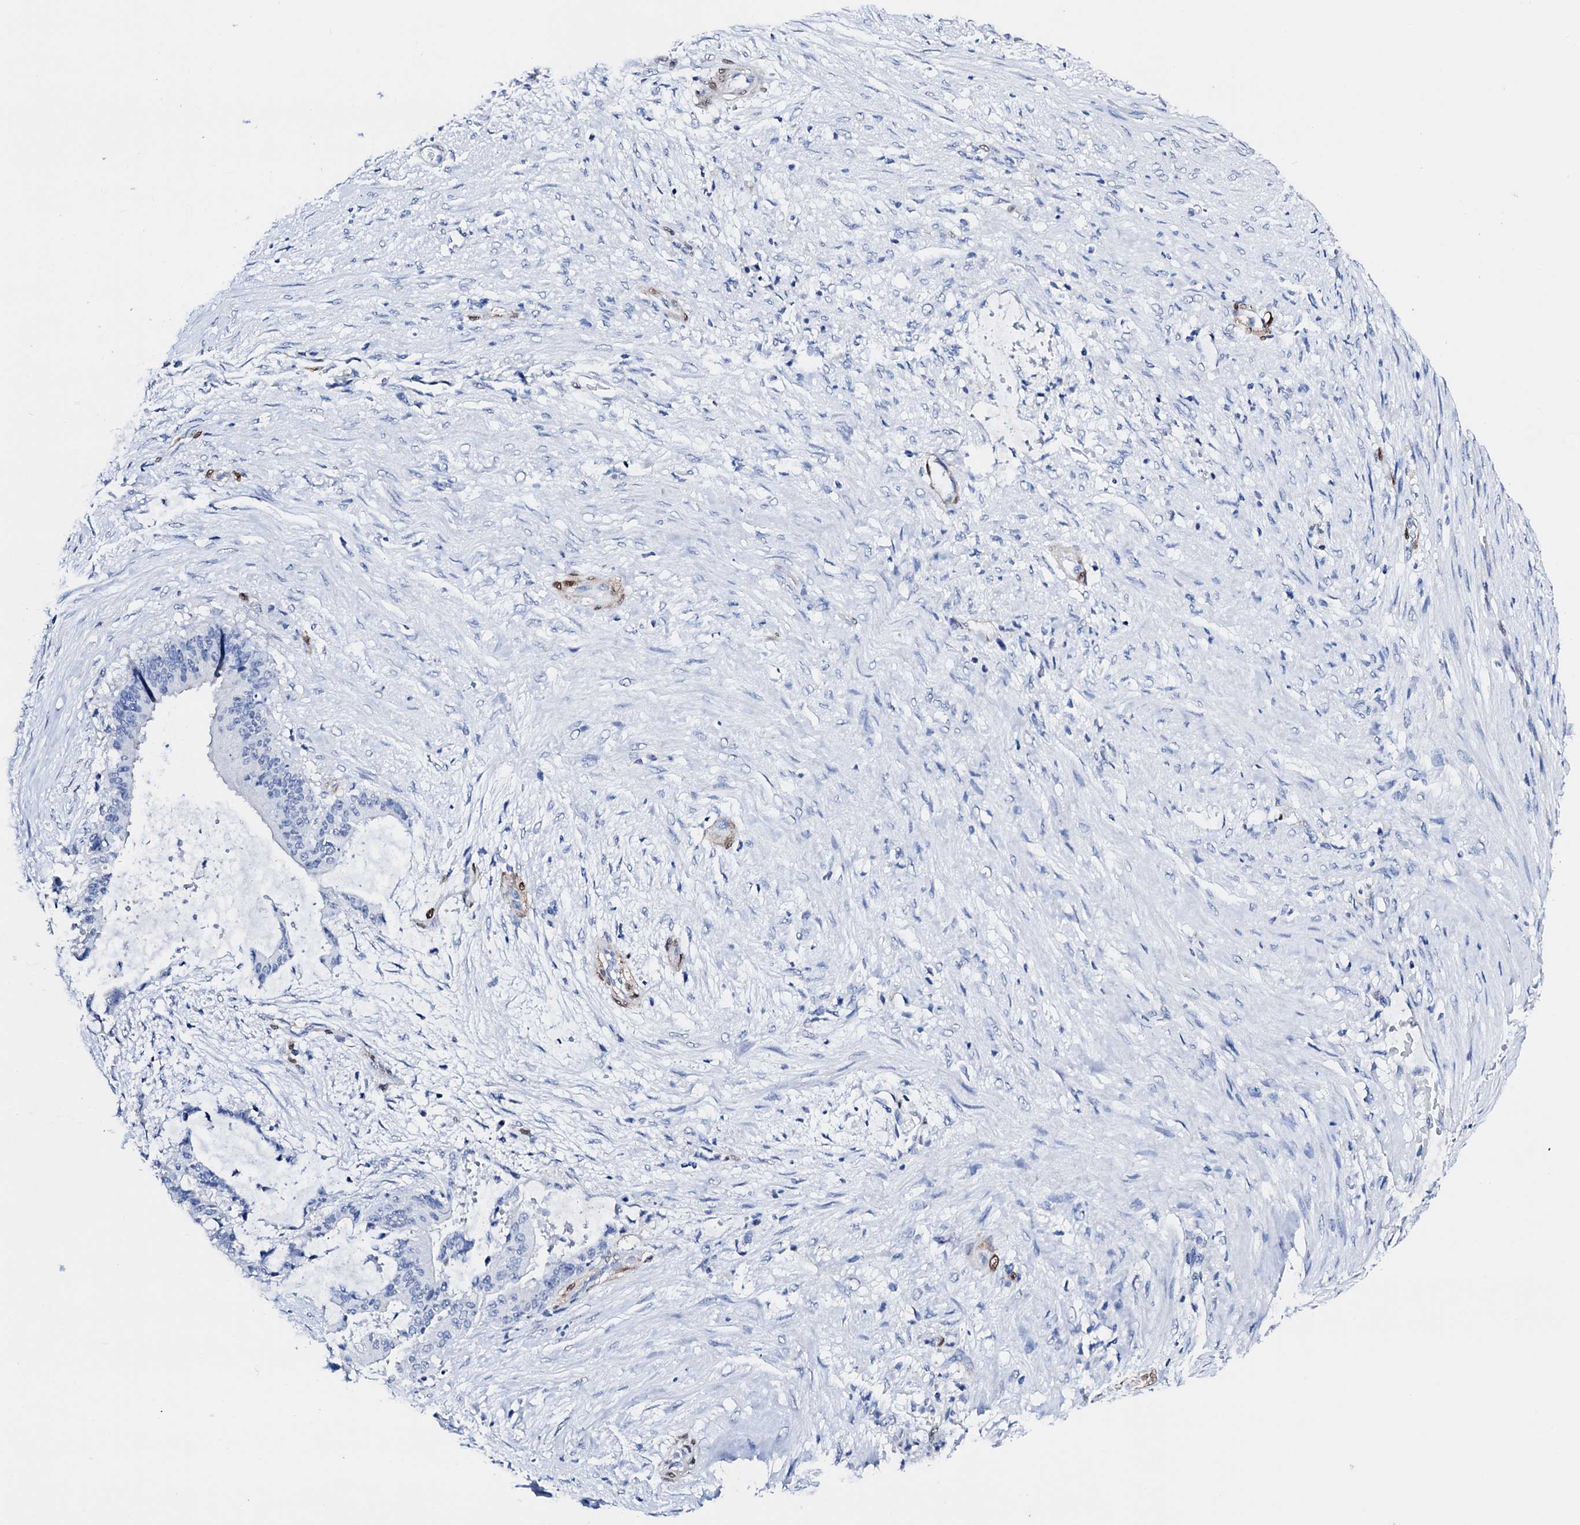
{"staining": {"intensity": "negative", "quantity": "none", "location": "none"}, "tissue": "liver cancer", "cell_type": "Tumor cells", "image_type": "cancer", "snomed": [{"axis": "morphology", "description": "Normal tissue, NOS"}, {"axis": "morphology", "description": "Cholangiocarcinoma"}, {"axis": "topography", "description": "Liver"}, {"axis": "topography", "description": "Peripheral nerve tissue"}], "caption": "IHC image of cholangiocarcinoma (liver) stained for a protein (brown), which demonstrates no positivity in tumor cells.", "gene": "NRIP2", "patient": {"sex": "female", "age": 73}}